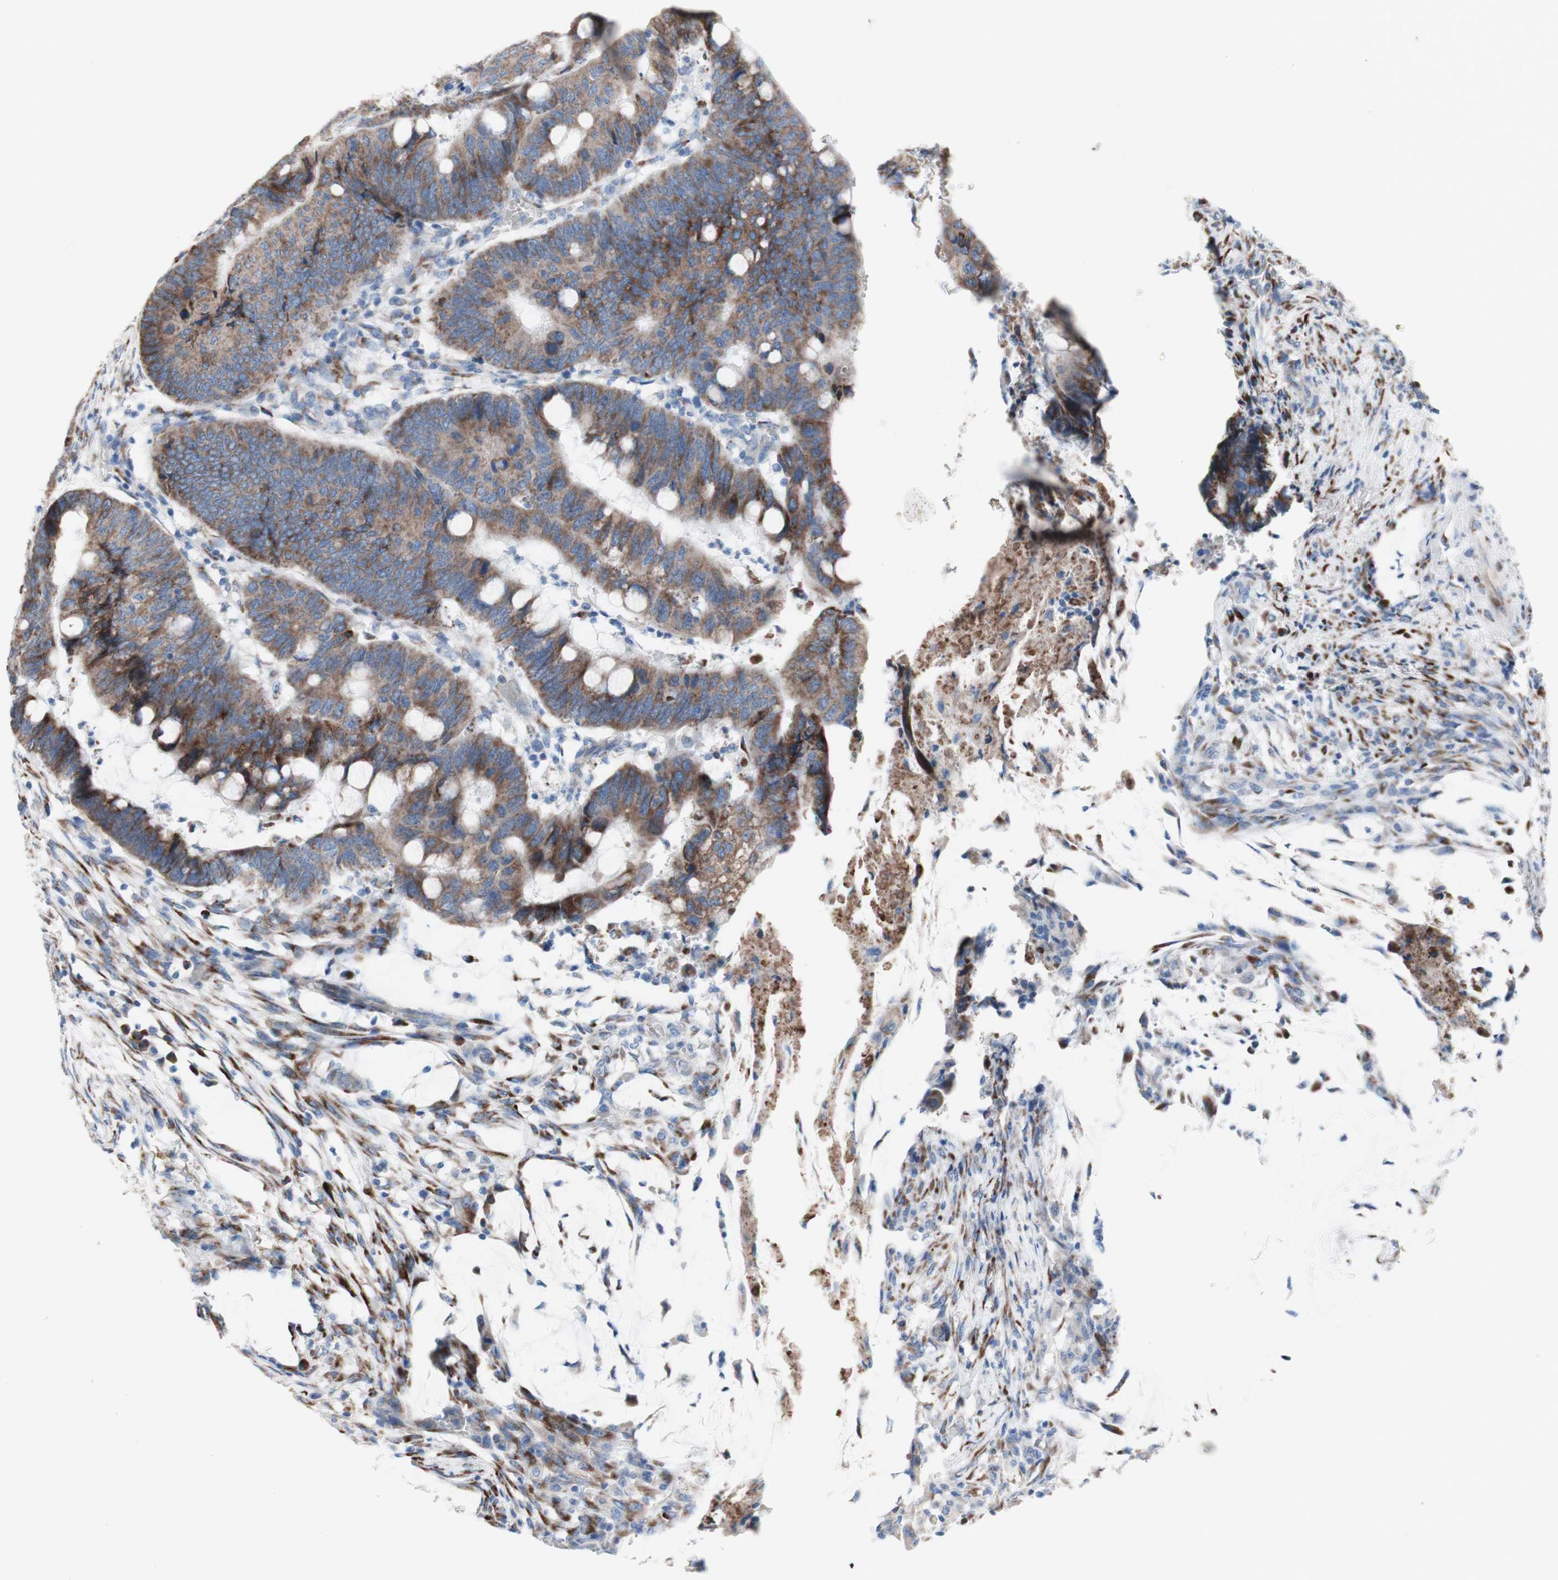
{"staining": {"intensity": "strong", "quantity": ">75%", "location": "cytoplasmic/membranous"}, "tissue": "colorectal cancer", "cell_type": "Tumor cells", "image_type": "cancer", "snomed": [{"axis": "morphology", "description": "Normal tissue, NOS"}, {"axis": "morphology", "description": "Adenocarcinoma, NOS"}, {"axis": "topography", "description": "Rectum"}, {"axis": "topography", "description": "Peripheral nerve tissue"}], "caption": "IHC of human colorectal adenocarcinoma displays high levels of strong cytoplasmic/membranous staining in about >75% of tumor cells.", "gene": "AGPAT5", "patient": {"sex": "male", "age": 92}}